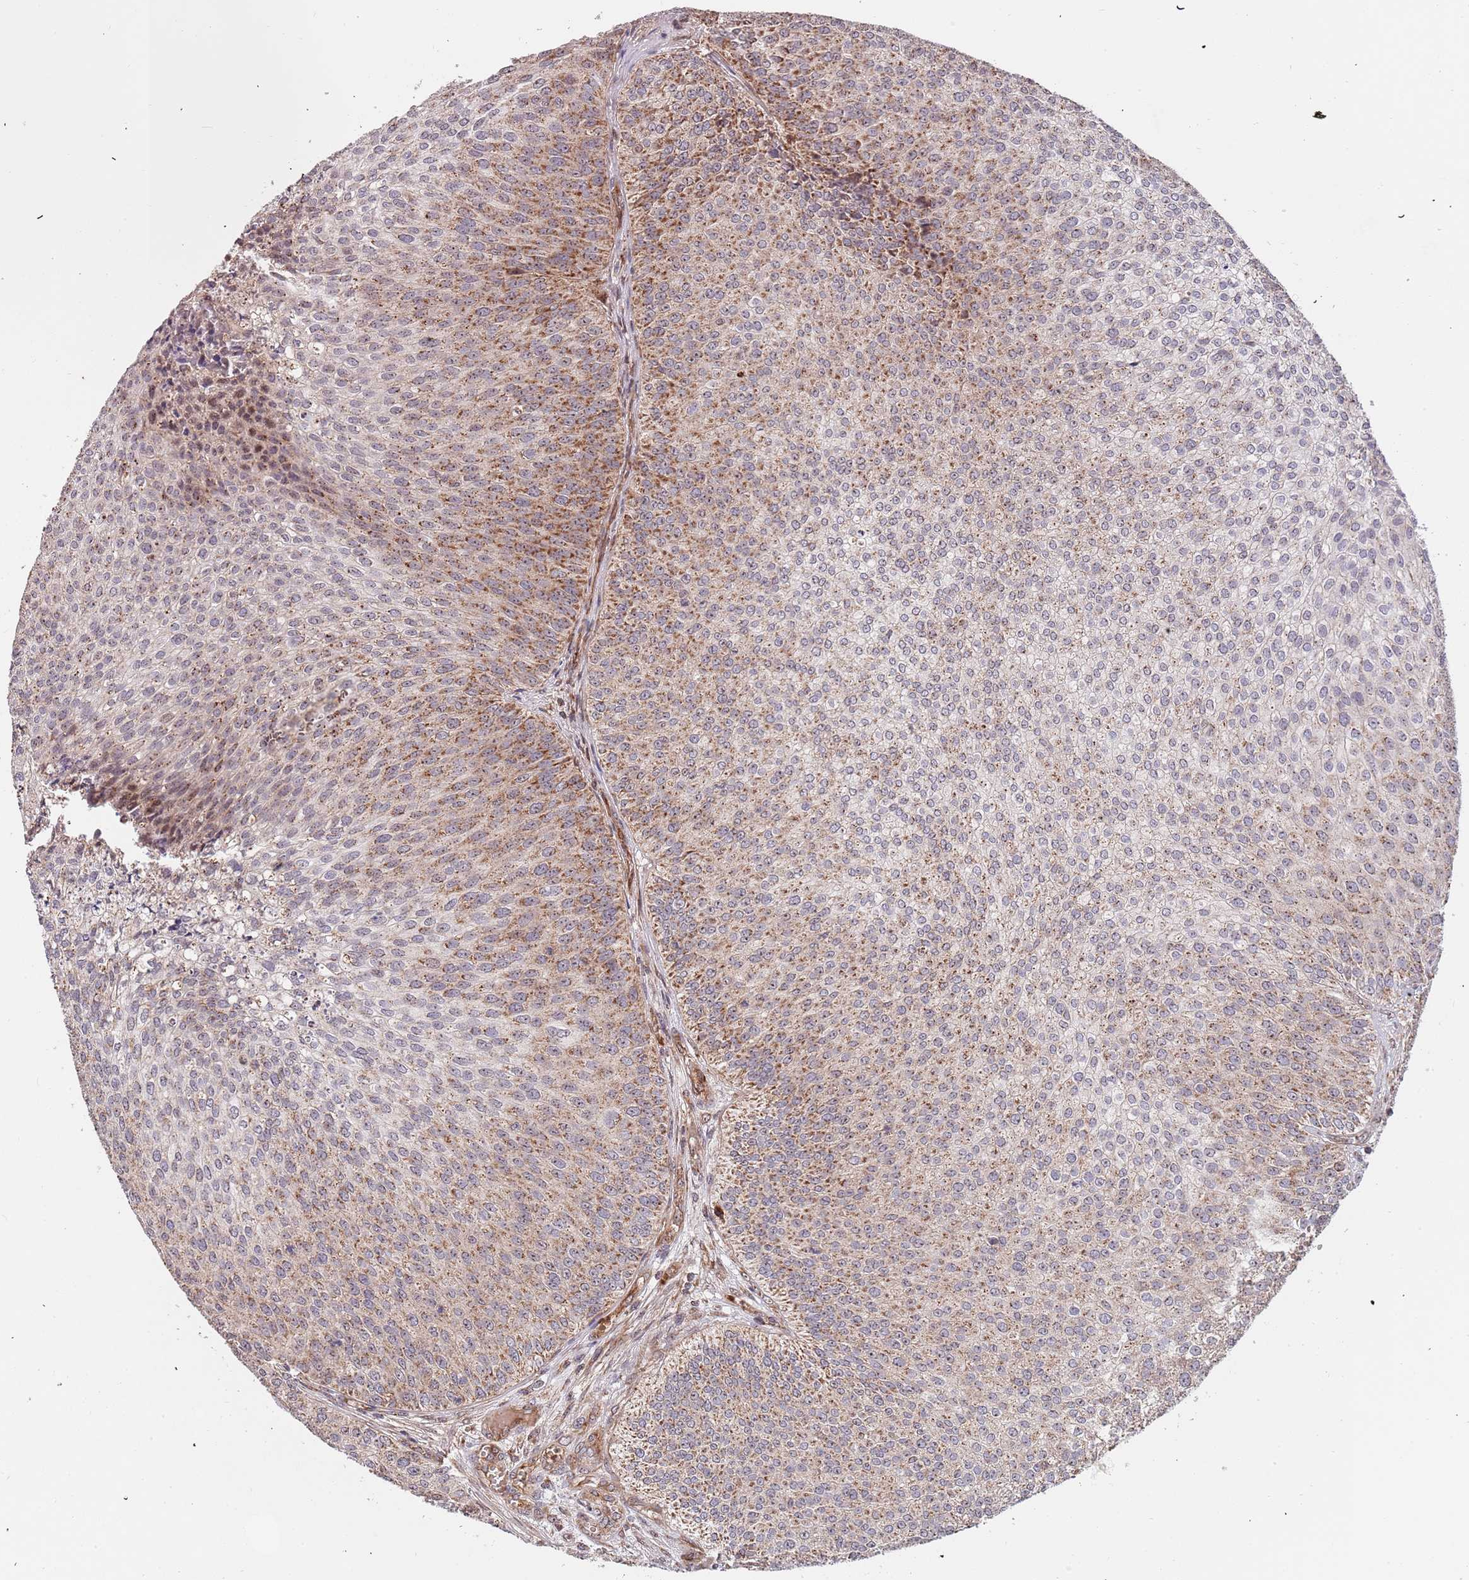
{"staining": {"intensity": "moderate", "quantity": ">75%", "location": "cytoplasmic/membranous"}, "tissue": "urothelial cancer", "cell_type": "Tumor cells", "image_type": "cancer", "snomed": [{"axis": "morphology", "description": "Urothelial carcinoma, Low grade"}, {"axis": "topography", "description": "Urinary bladder"}], "caption": "Protein expression by immunohistochemistry demonstrates moderate cytoplasmic/membranous positivity in about >75% of tumor cells in urothelial cancer.", "gene": "DCHS1", "patient": {"sex": "male", "age": 84}}